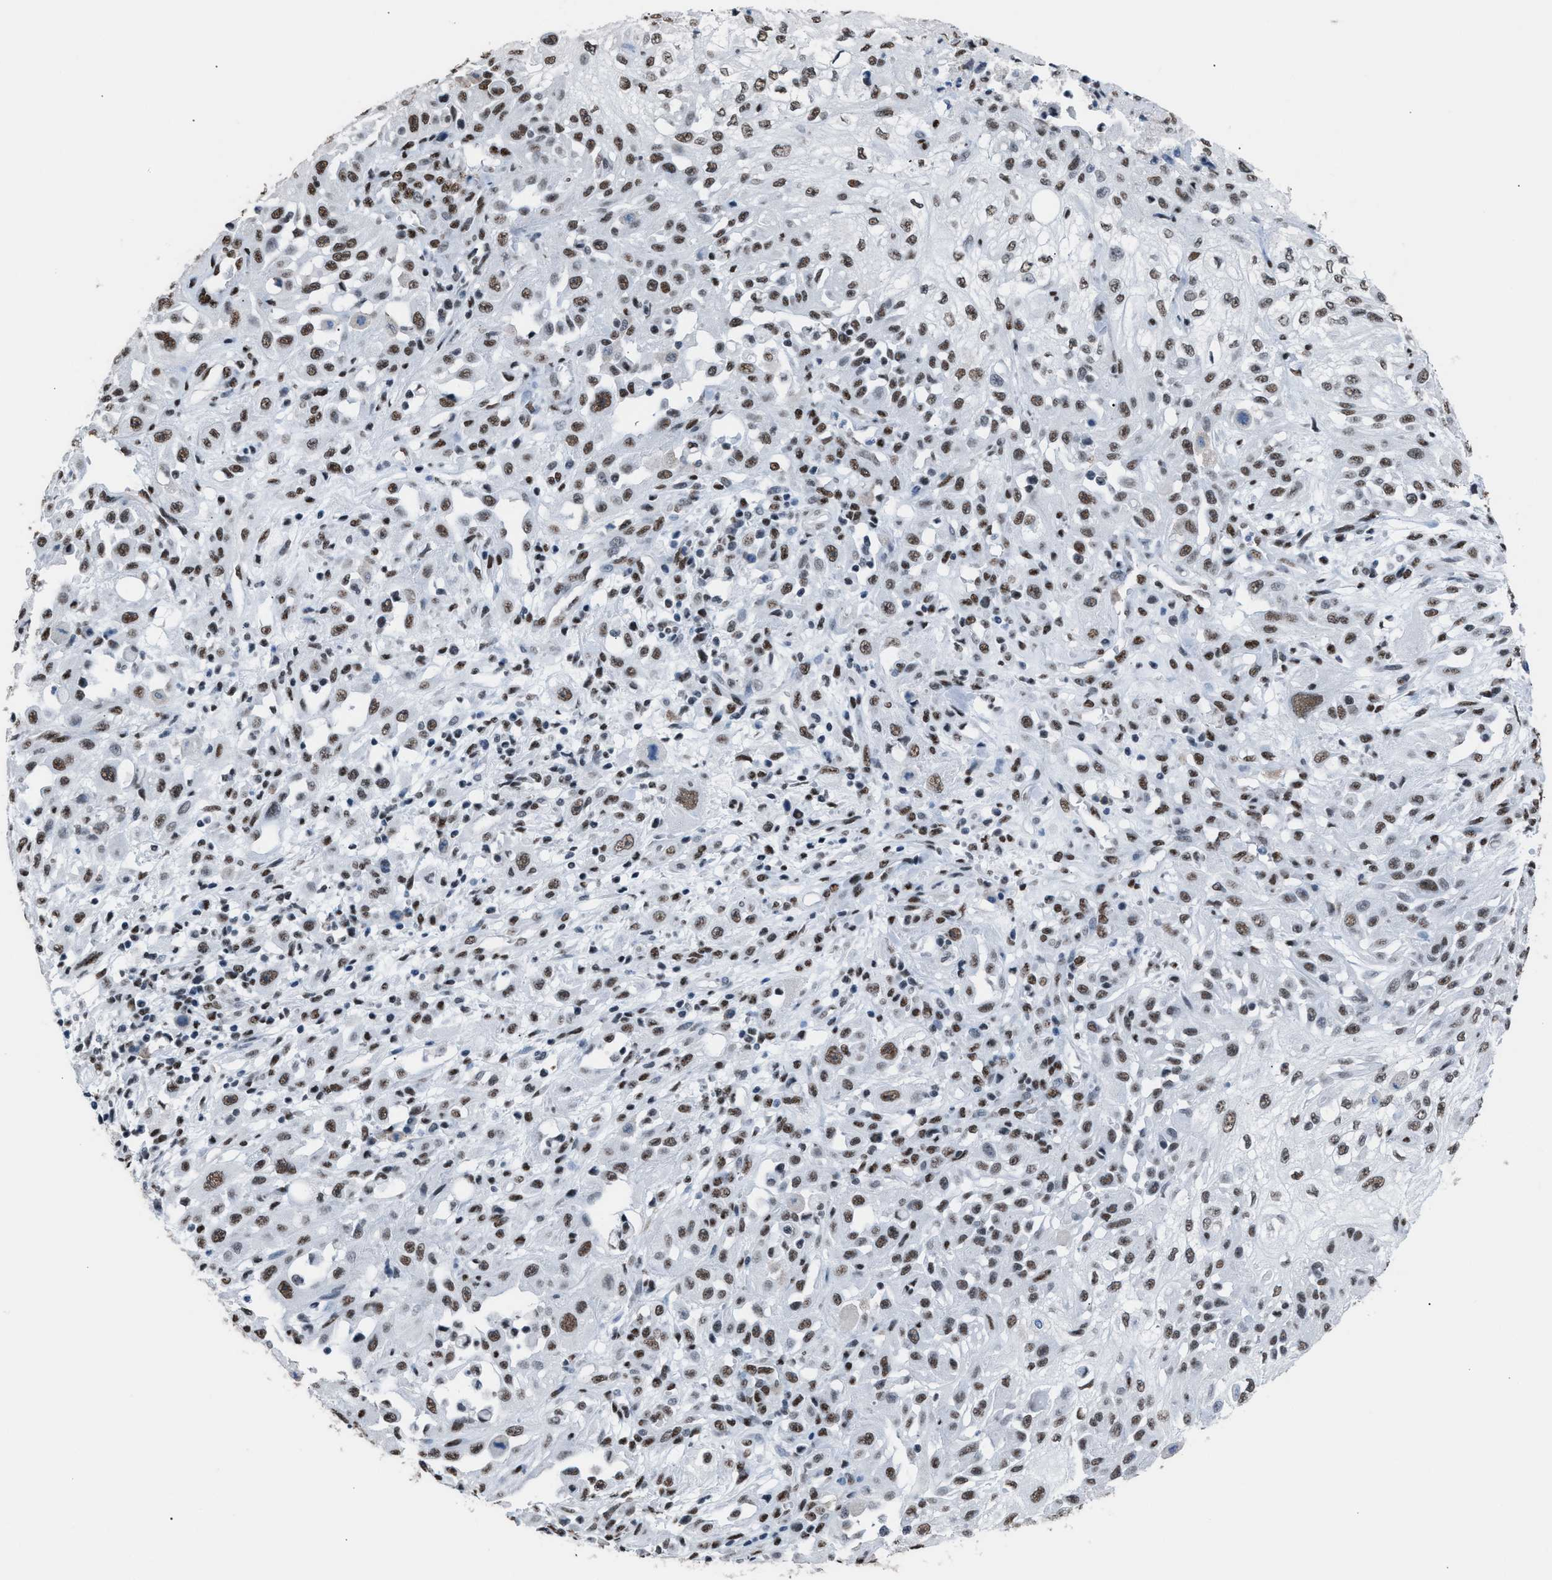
{"staining": {"intensity": "moderate", "quantity": ">75%", "location": "nuclear"}, "tissue": "skin cancer", "cell_type": "Tumor cells", "image_type": "cancer", "snomed": [{"axis": "morphology", "description": "Squamous cell carcinoma, NOS"}, {"axis": "morphology", "description": "Squamous cell carcinoma, metastatic, NOS"}, {"axis": "topography", "description": "Skin"}, {"axis": "topography", "description": "Lymph node"}], "caption": "Immunohistochemistry (IHC) of human squamous cell carcinoma (skin) shows medium levels of moderate nuclear staining in about >75% of tumor cells. Immunohistochemistry stains the protein in brown and the nuclei are stained blue.", "gene": "CCAR2", "patient": {"sex": "male", "age": 75}}